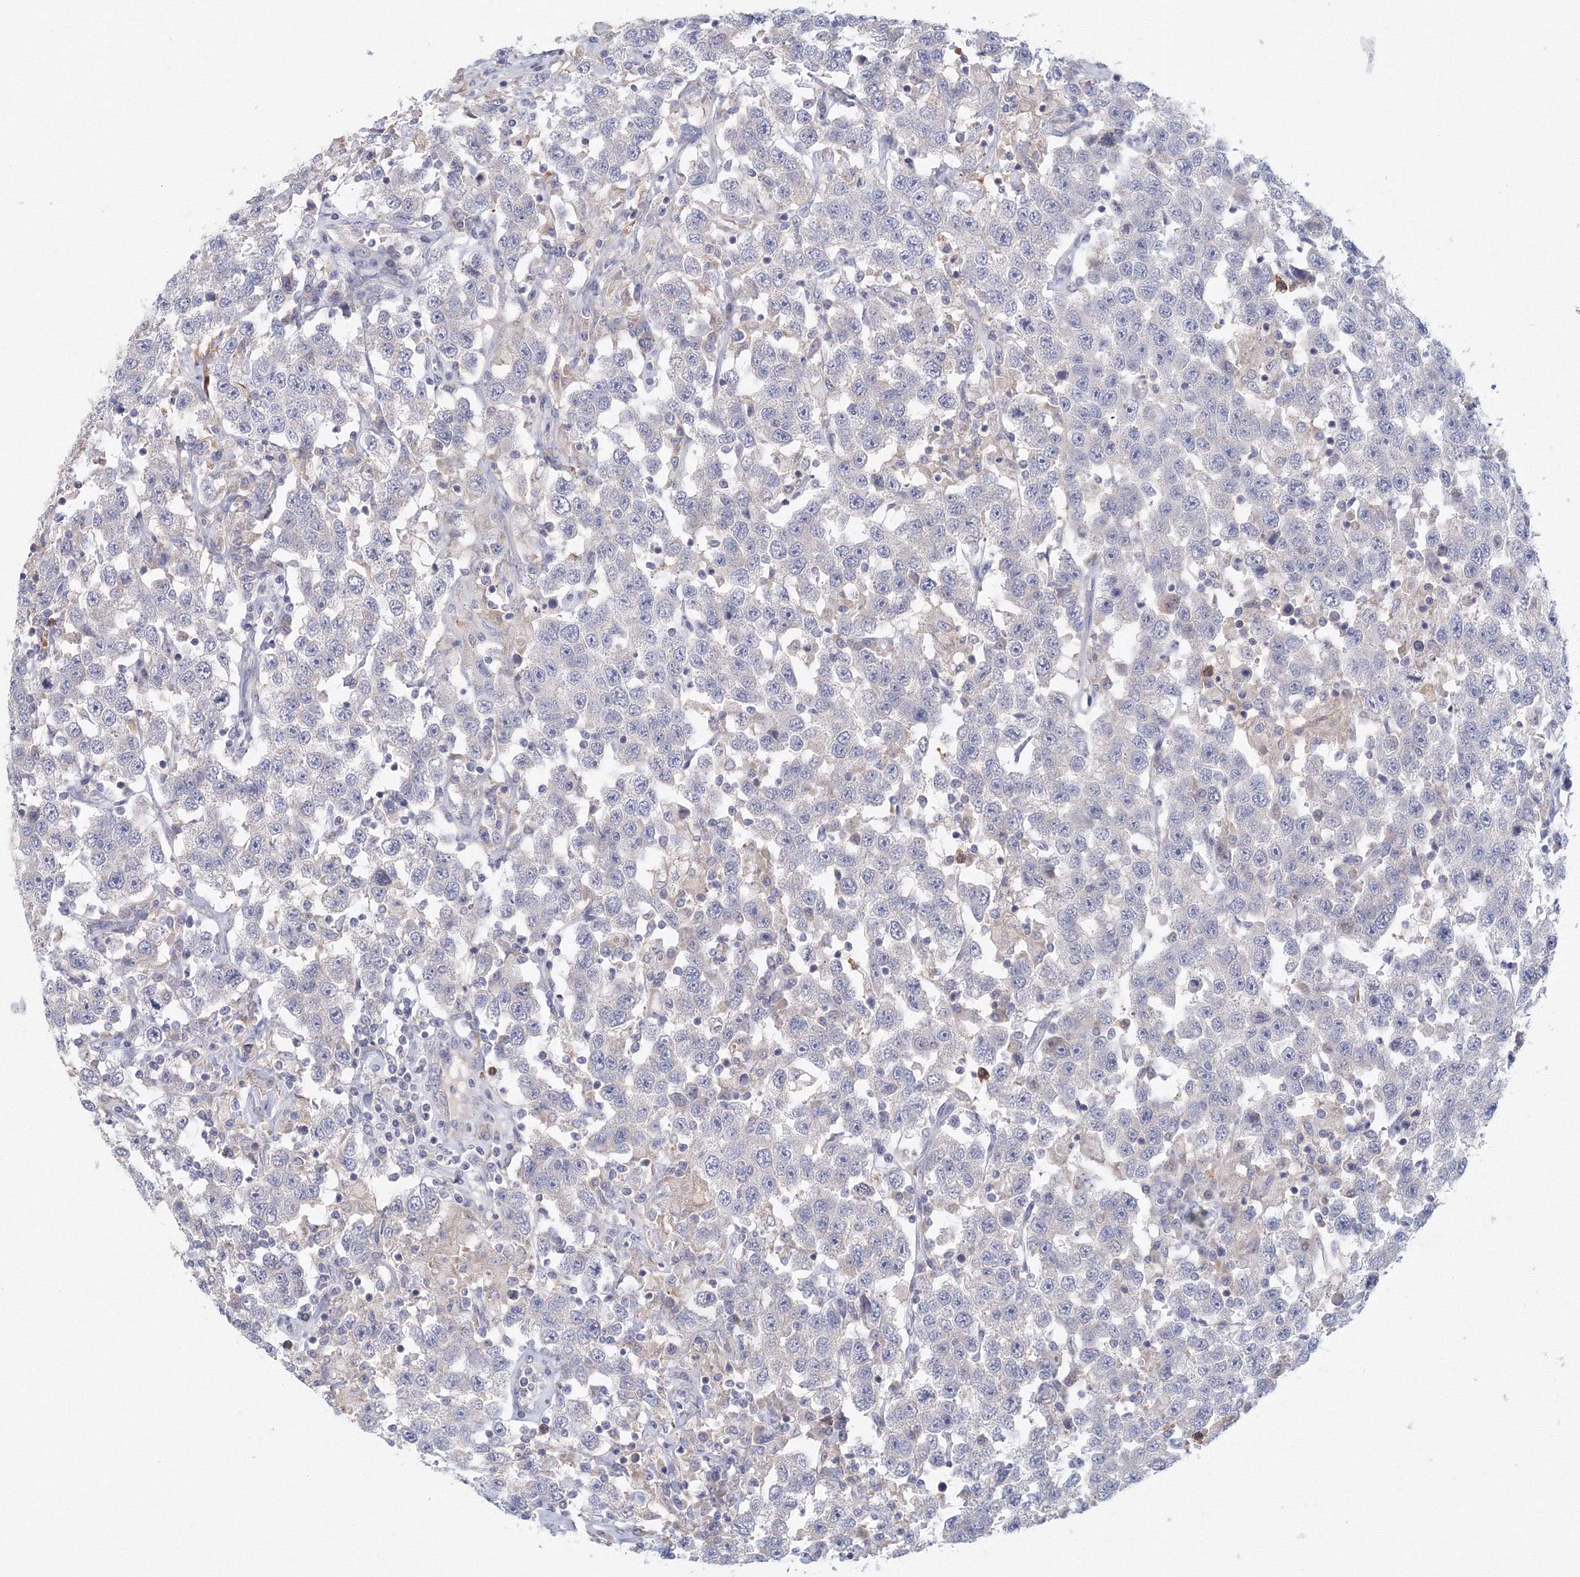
{"staining": {"intensity": "negative", "quantity": "none", "location": "none"}, "tissue": "testis cancer", "cell_type": "Tumor cells", "image_type": "cancer", "snomed": [{"axis": "morphology", "description": "Seminoma, NOS"}, {"axis": "topography", "description": "Testis"}], "caption": "DAB (3,3'-diaminobenzidine) immunohistochemical staining of human seminoma (testis) exhibits no significant positivity in tumor cells.", "gene": "TACC2", "patient": {"sex": "male", "age": 41}}